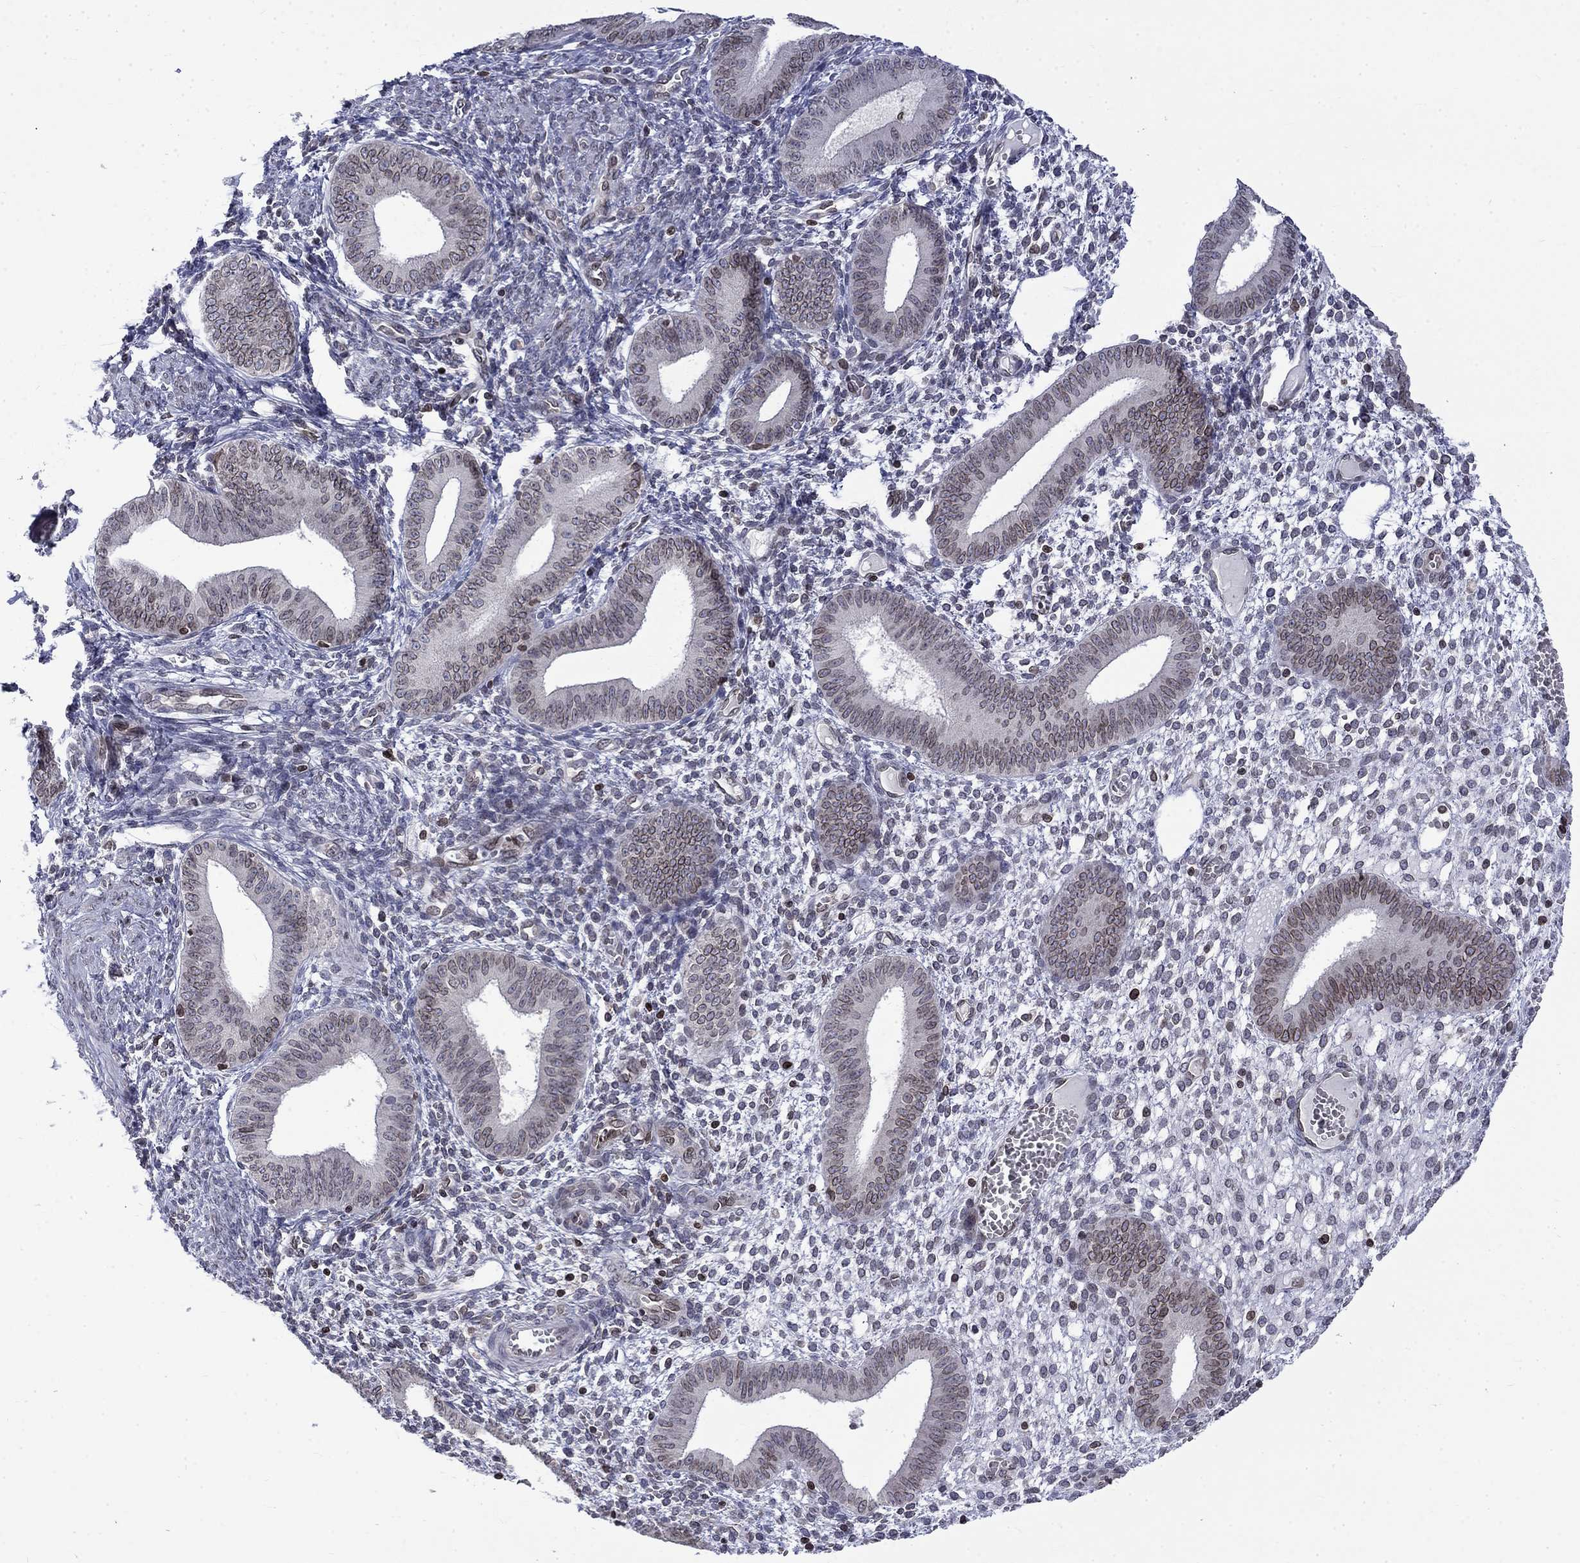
{"staining": {"intensity": "negative", "quantity": "none", "location": "none"}, "tissue": "endometrium", "cell_type": "Cells in endometrial stroma", "image_type": "normal", "snomed": [{"axis": "morphology", "description": "Normal tissue, NOS"}, {"axis": "topography", "description": "Endometrium"}], "caption": "Human endometrium stained for a protein using immunohistochemistry (IHC) displays no positivity in cells in endometrial stroma.", "gene": "SLA", "patient": {"sex": "female", "age": 42}}